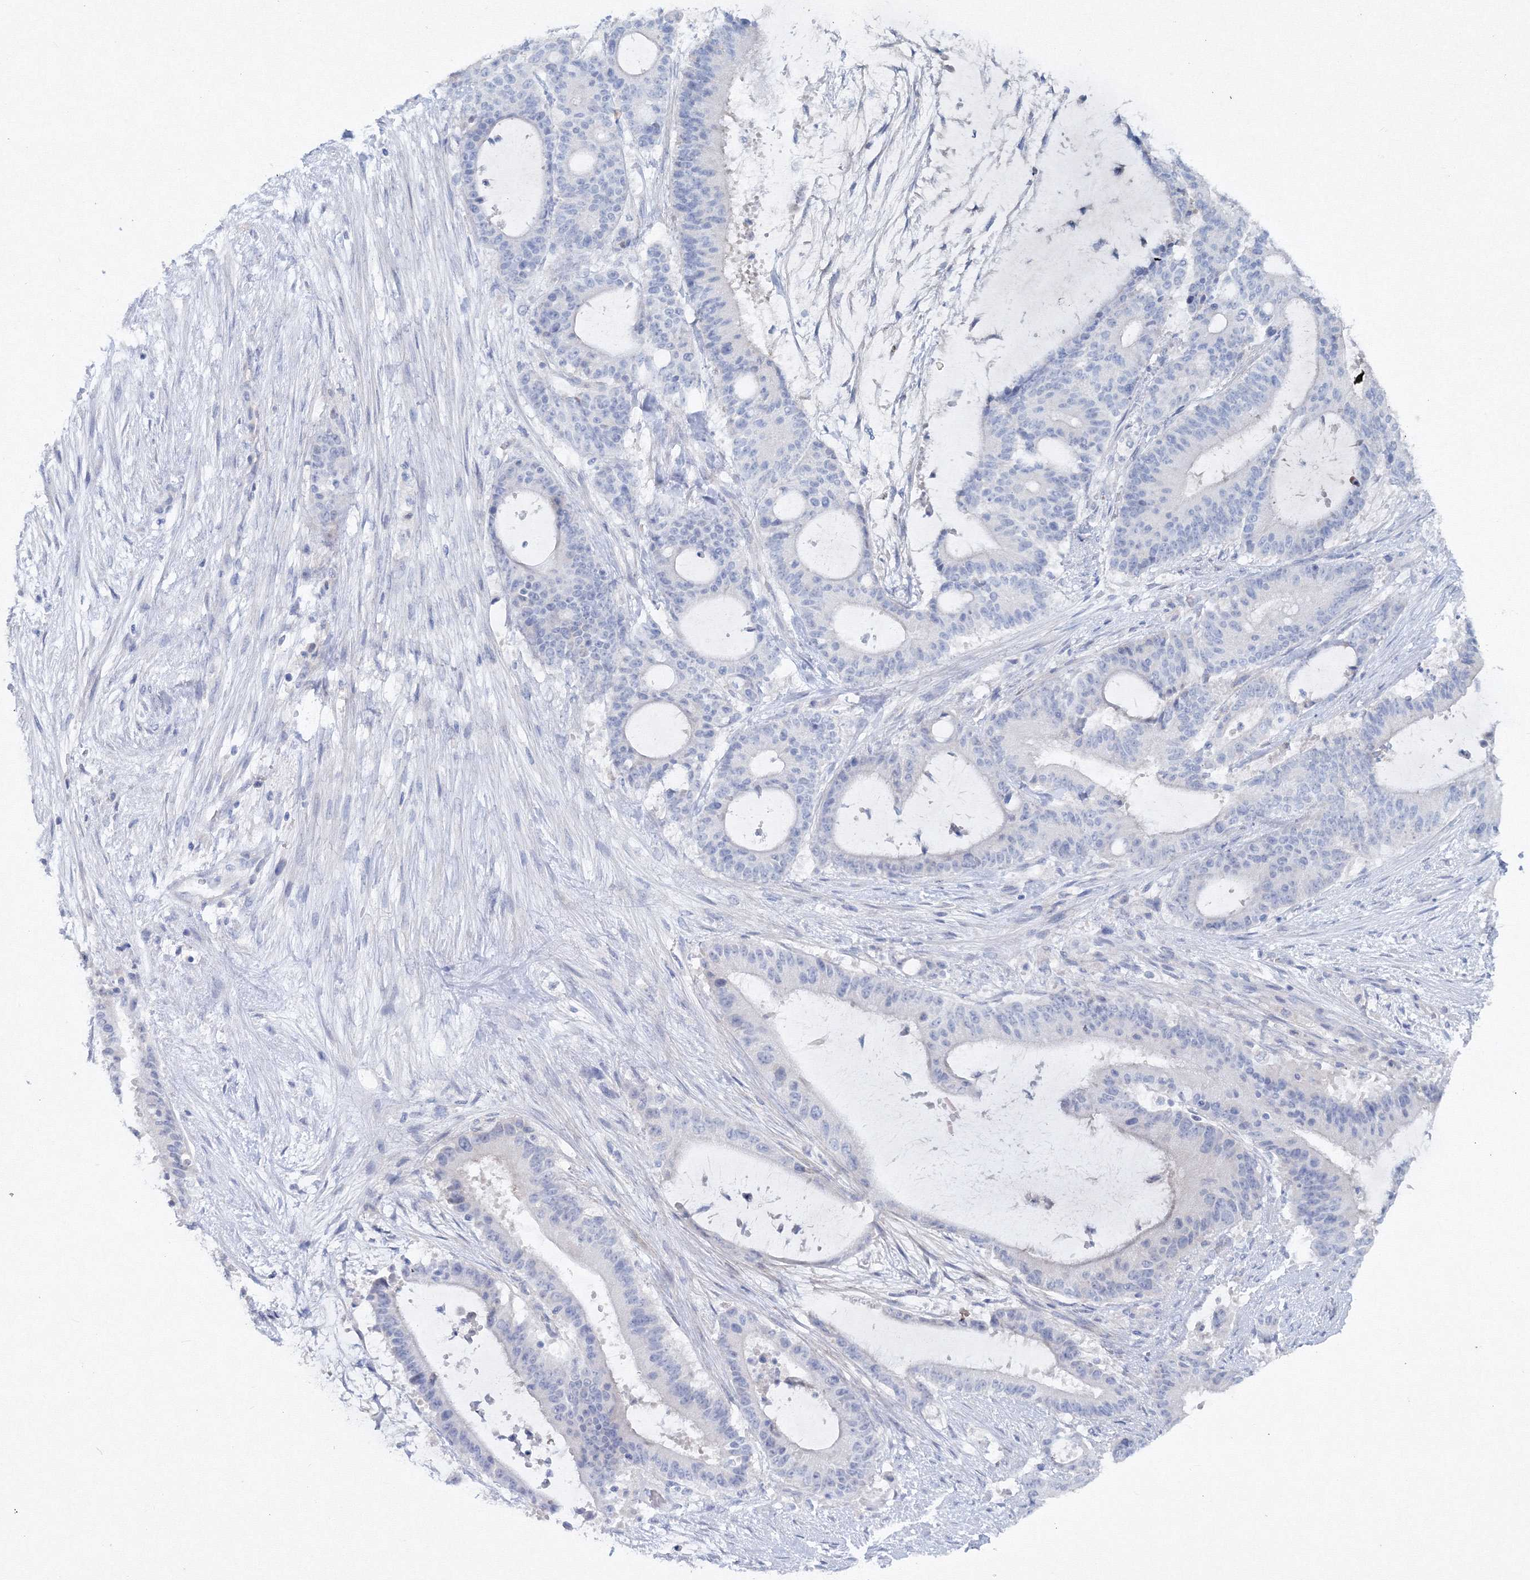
{"staining": {"intensity": "negative", "quantity": "none", "location": "none"}, "tissue": "liver cancer", "cell_type": "Tumor cells", "image_type": "cancer", "snomed": [{"axis": "morphology", "description": "Normal tissue, NOS"}, {"axis": "morphology", "description": "Cholangiocarcinoma"}, {"axis": "topography", "description": "Liver"}, {"axis": "topography", "description": "Peripheral nerve tissue"}], "caption": "This histopathology image is of liver cancer (cholangiocarcinoma) stained with immunohistochemistry to label a protein in brown with the nuclei are counter-stained blue. There is no expression in tumor cells.", "gene": "GCKR", "patient": {"sex": "female", "age": 73}}